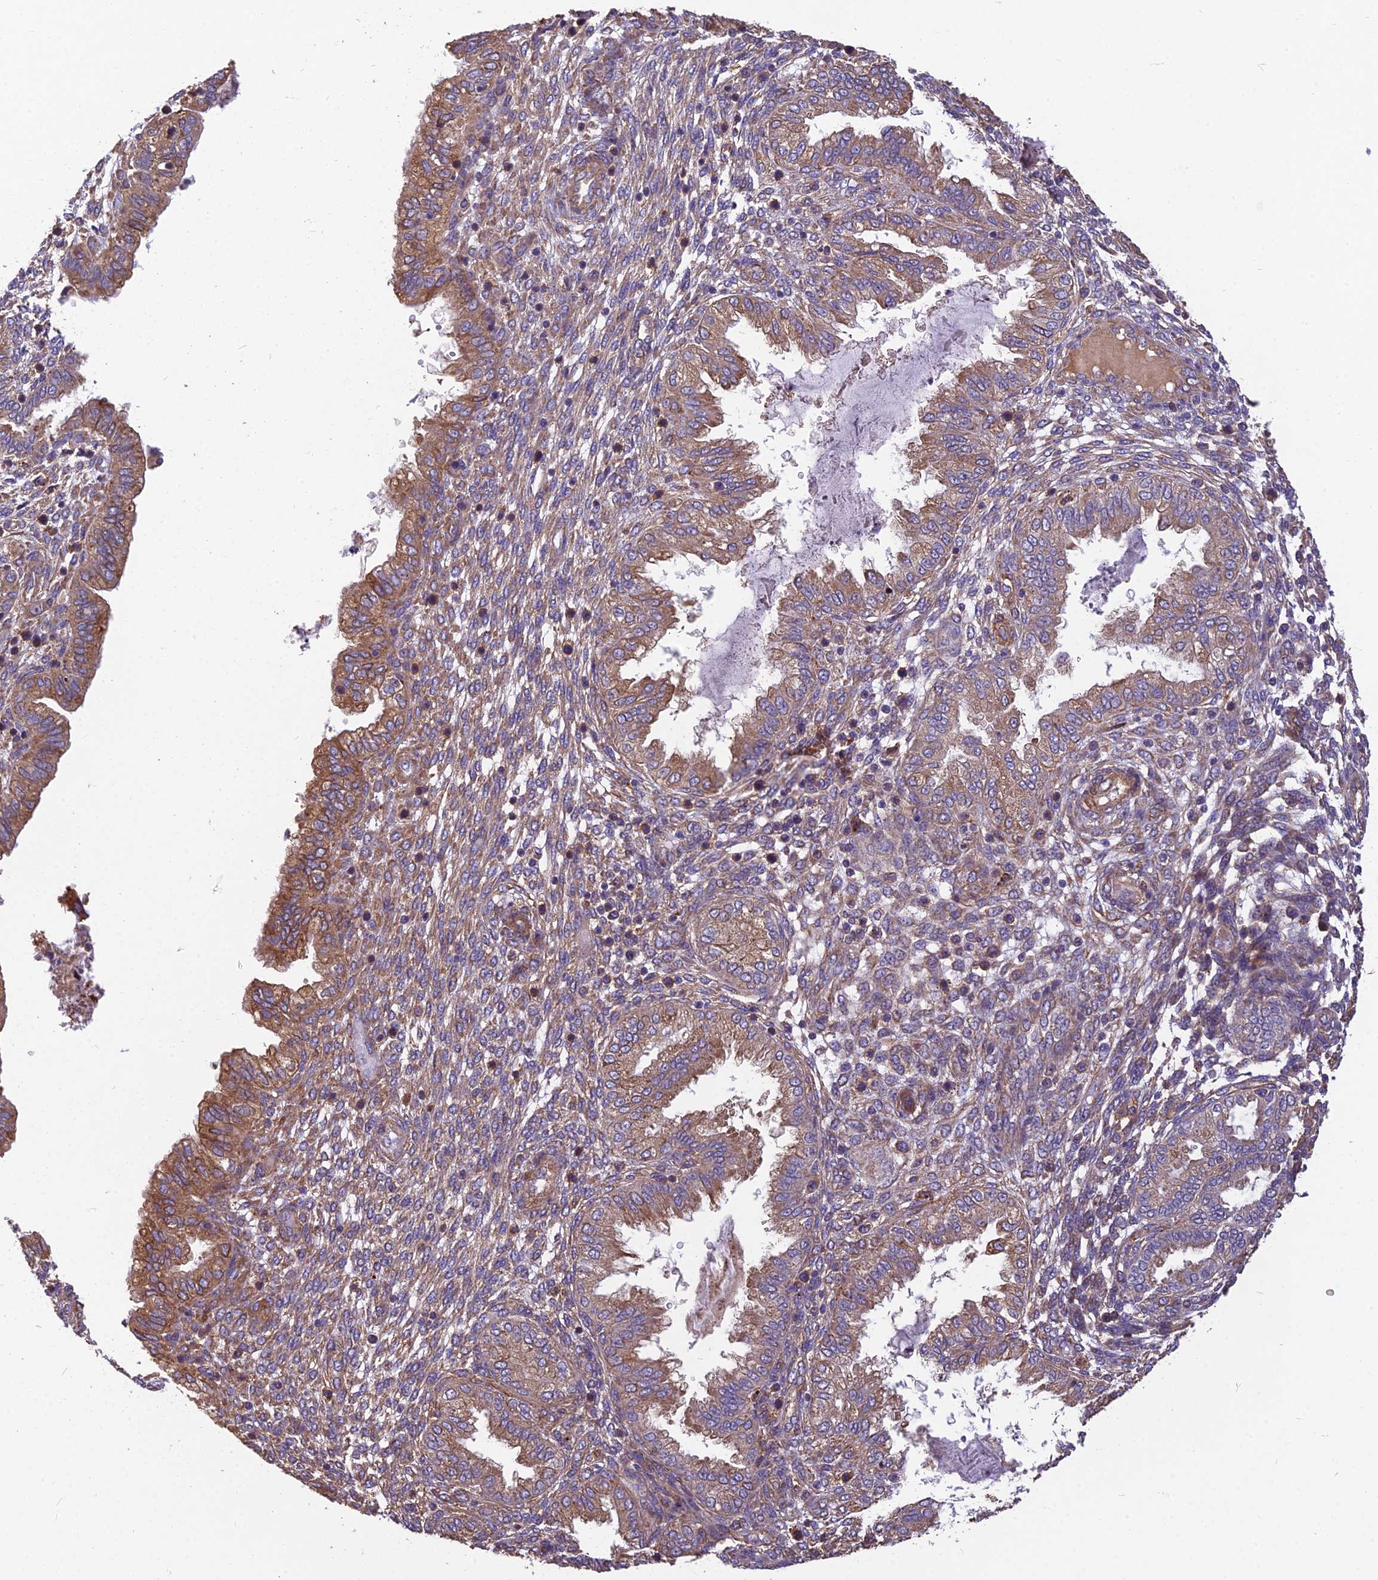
{"staining": {"intensity": "weak", "quantity": "25%-75%", "location": "cytoplasmic/membranous"}, "tissue": "endometrium", "cell_type": "Cells in endometrial stroma", "image_type": "normal", "snomed": [{"axis": "morphology", "description": "Normal tissue, NOS"}, {"axis": "topography", "description": "Endometrium"}], "caption": "High-power microscopy captured an immunohistochemistry (IHC) image of normal endometrium, revealing weak cytoplasmic/membranous staining in approximately 25%-75% of cells in endometrial stroma.", "gene": "SPDL1", "patient": {"sex": "female", "age": 33}}